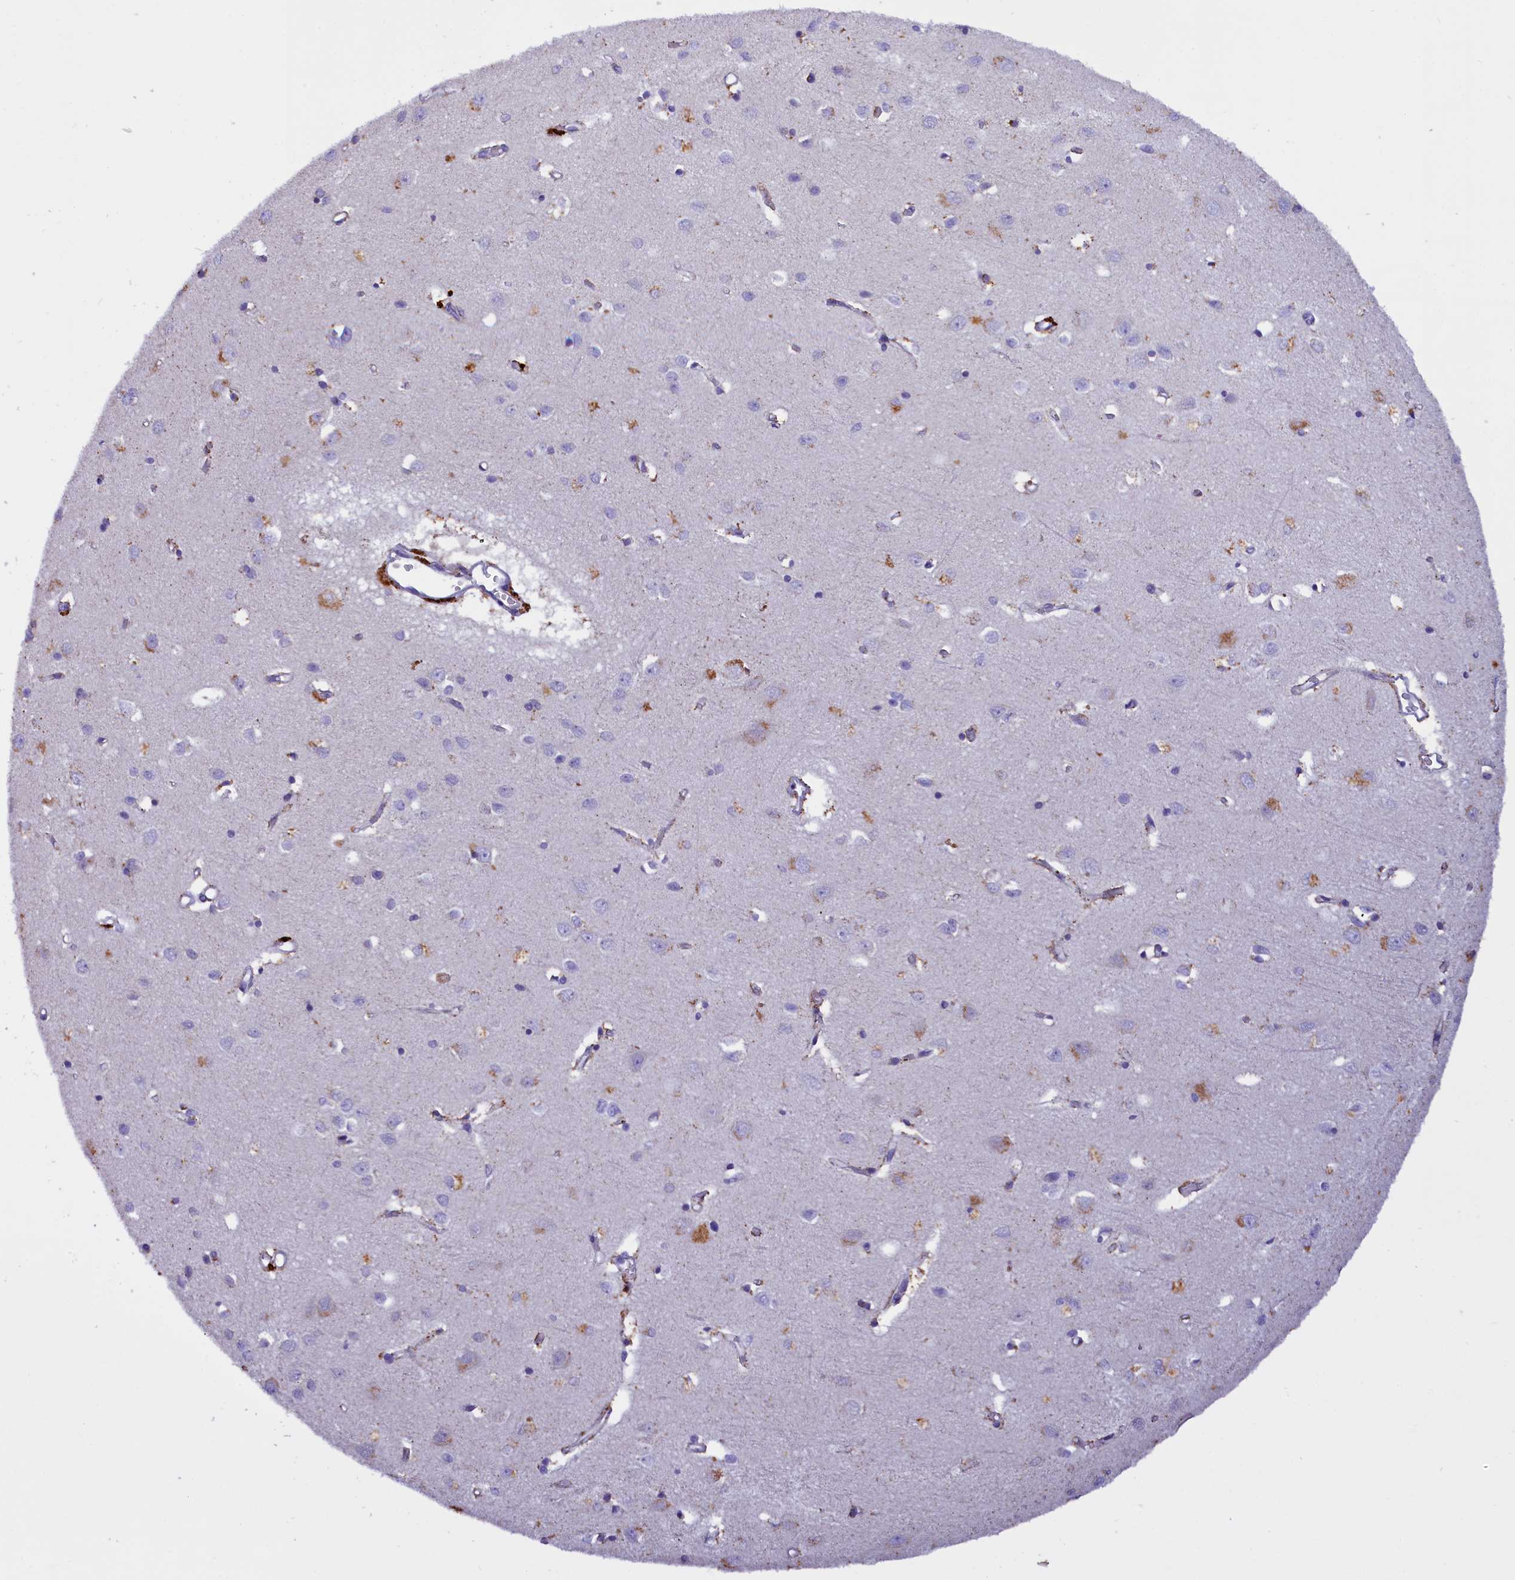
{"staining": {"intensity": "weak", "quantity": "25%-75%", "location": "cytoplasmic/membranous"}, "tissue": "cerebral cortex", "cell_type": "Endothelial cells", "image_type": "normal", "snomed": [{"axis": "morphology", "description": "Normal tissue, NOS"}, {"axis": "topography", "description": "Cerebral cortex"}], "caption": "This image shows benign cerebral cortex stained with immunohistochemistry (IHC) to label a protein in brown. The cytoplasmic/membranous of endothelial cells show weak positivity for the protein. Nuclei are counter-stained blue.", "gene": "RTTN", "patient": {"sex": "female", "age": 64}}